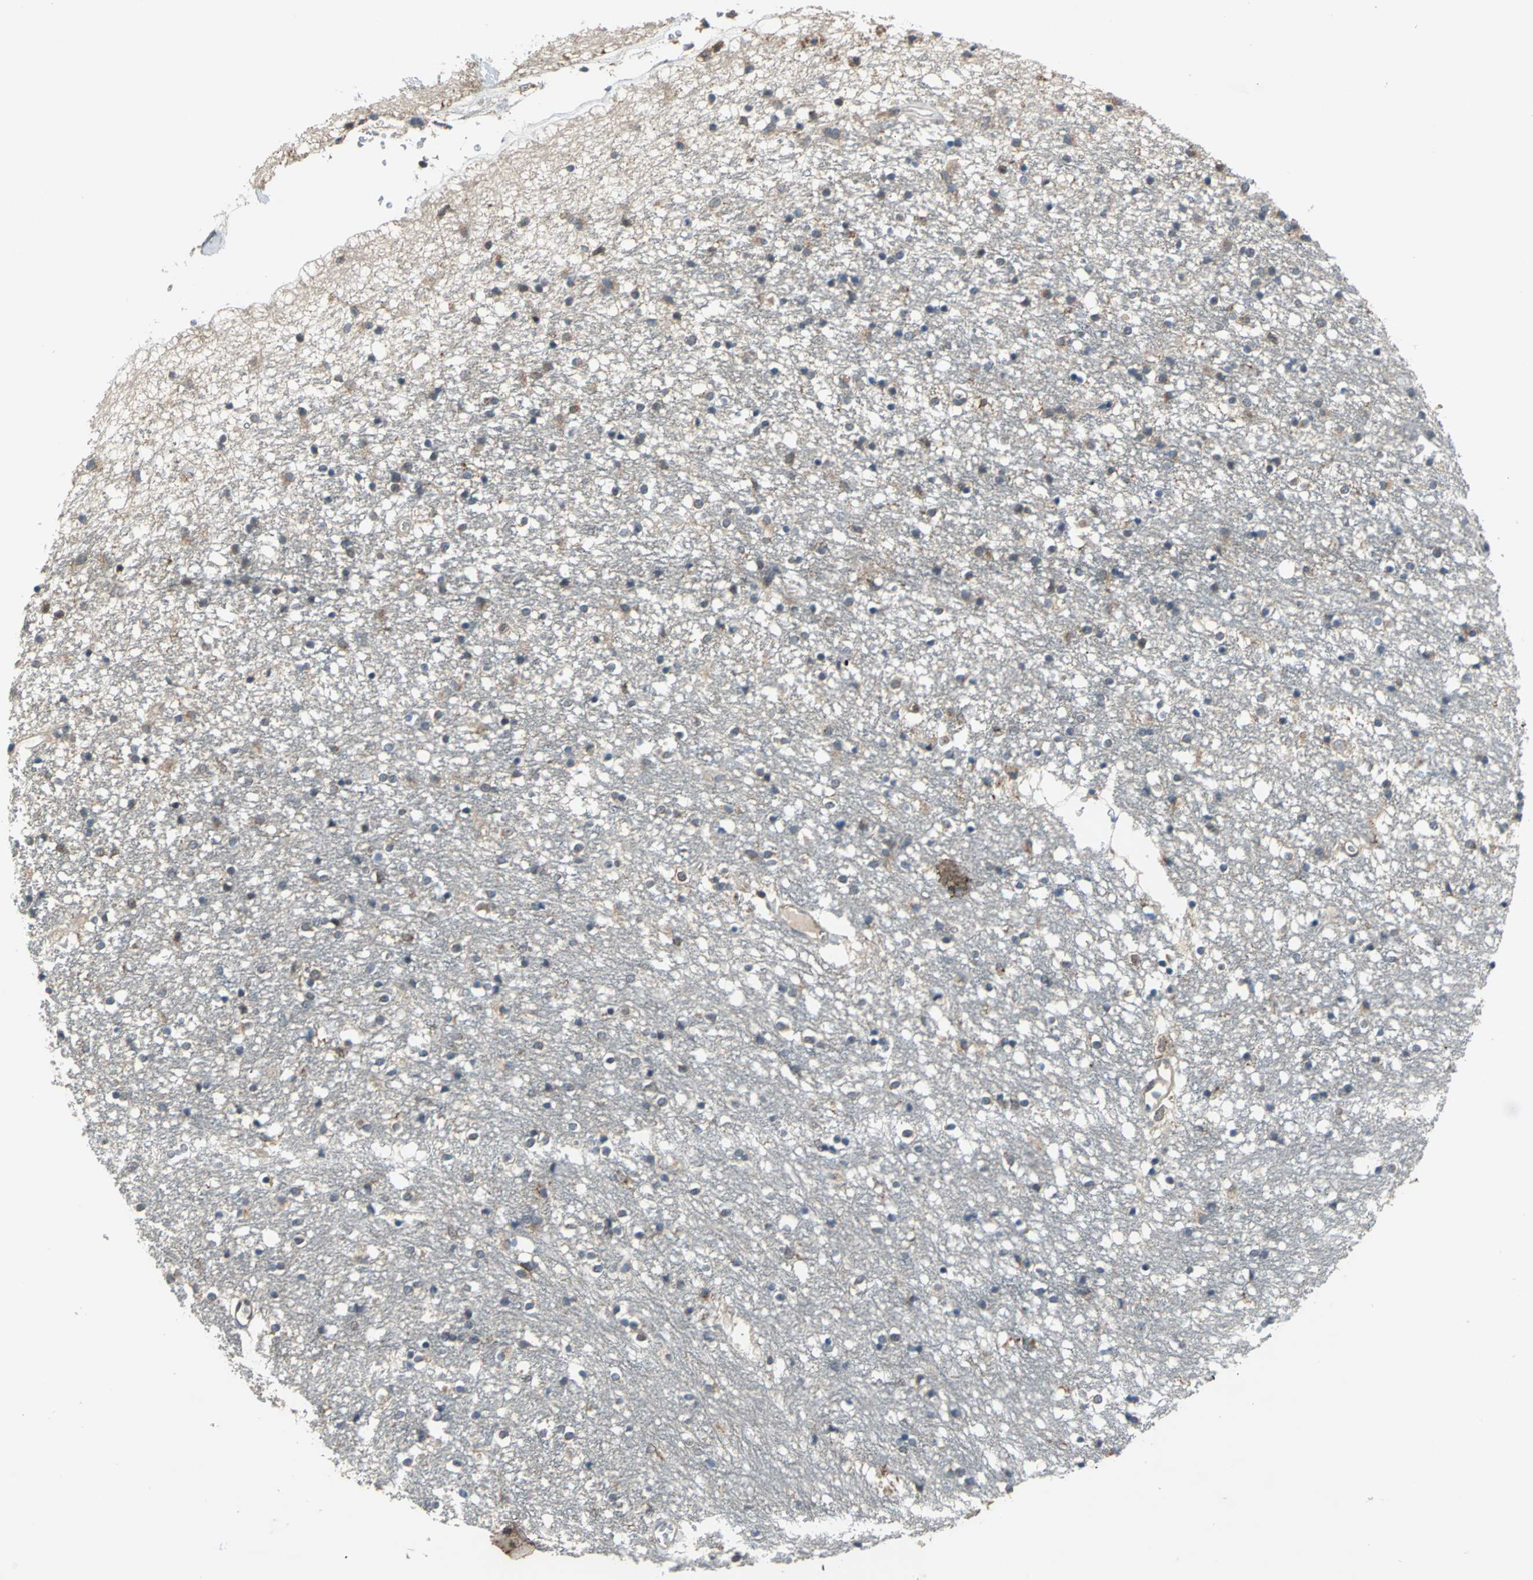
{"staining": {"intensity": "weak", "quantity": "25%-75%", "location": "cytoplasmic/membranous"}, "tissue": "caudate", "cell_type": "Glial cells", "image_type": "normal", "snomed": [{"axis": "morphology", "description": "Normal tissue, NOS"}, {"axis": "topography", "description": "Lateral ventricle wall"}], "caption": "Immunohistochemical staining of unremarkable human caudate exhibits 25%-75% levels of weak cytoplasmic/membranous protein staining in about 25%-75% of glial cells.", "gene": "NFKBIE", "patient": {"sex": "female", "age": 54}}